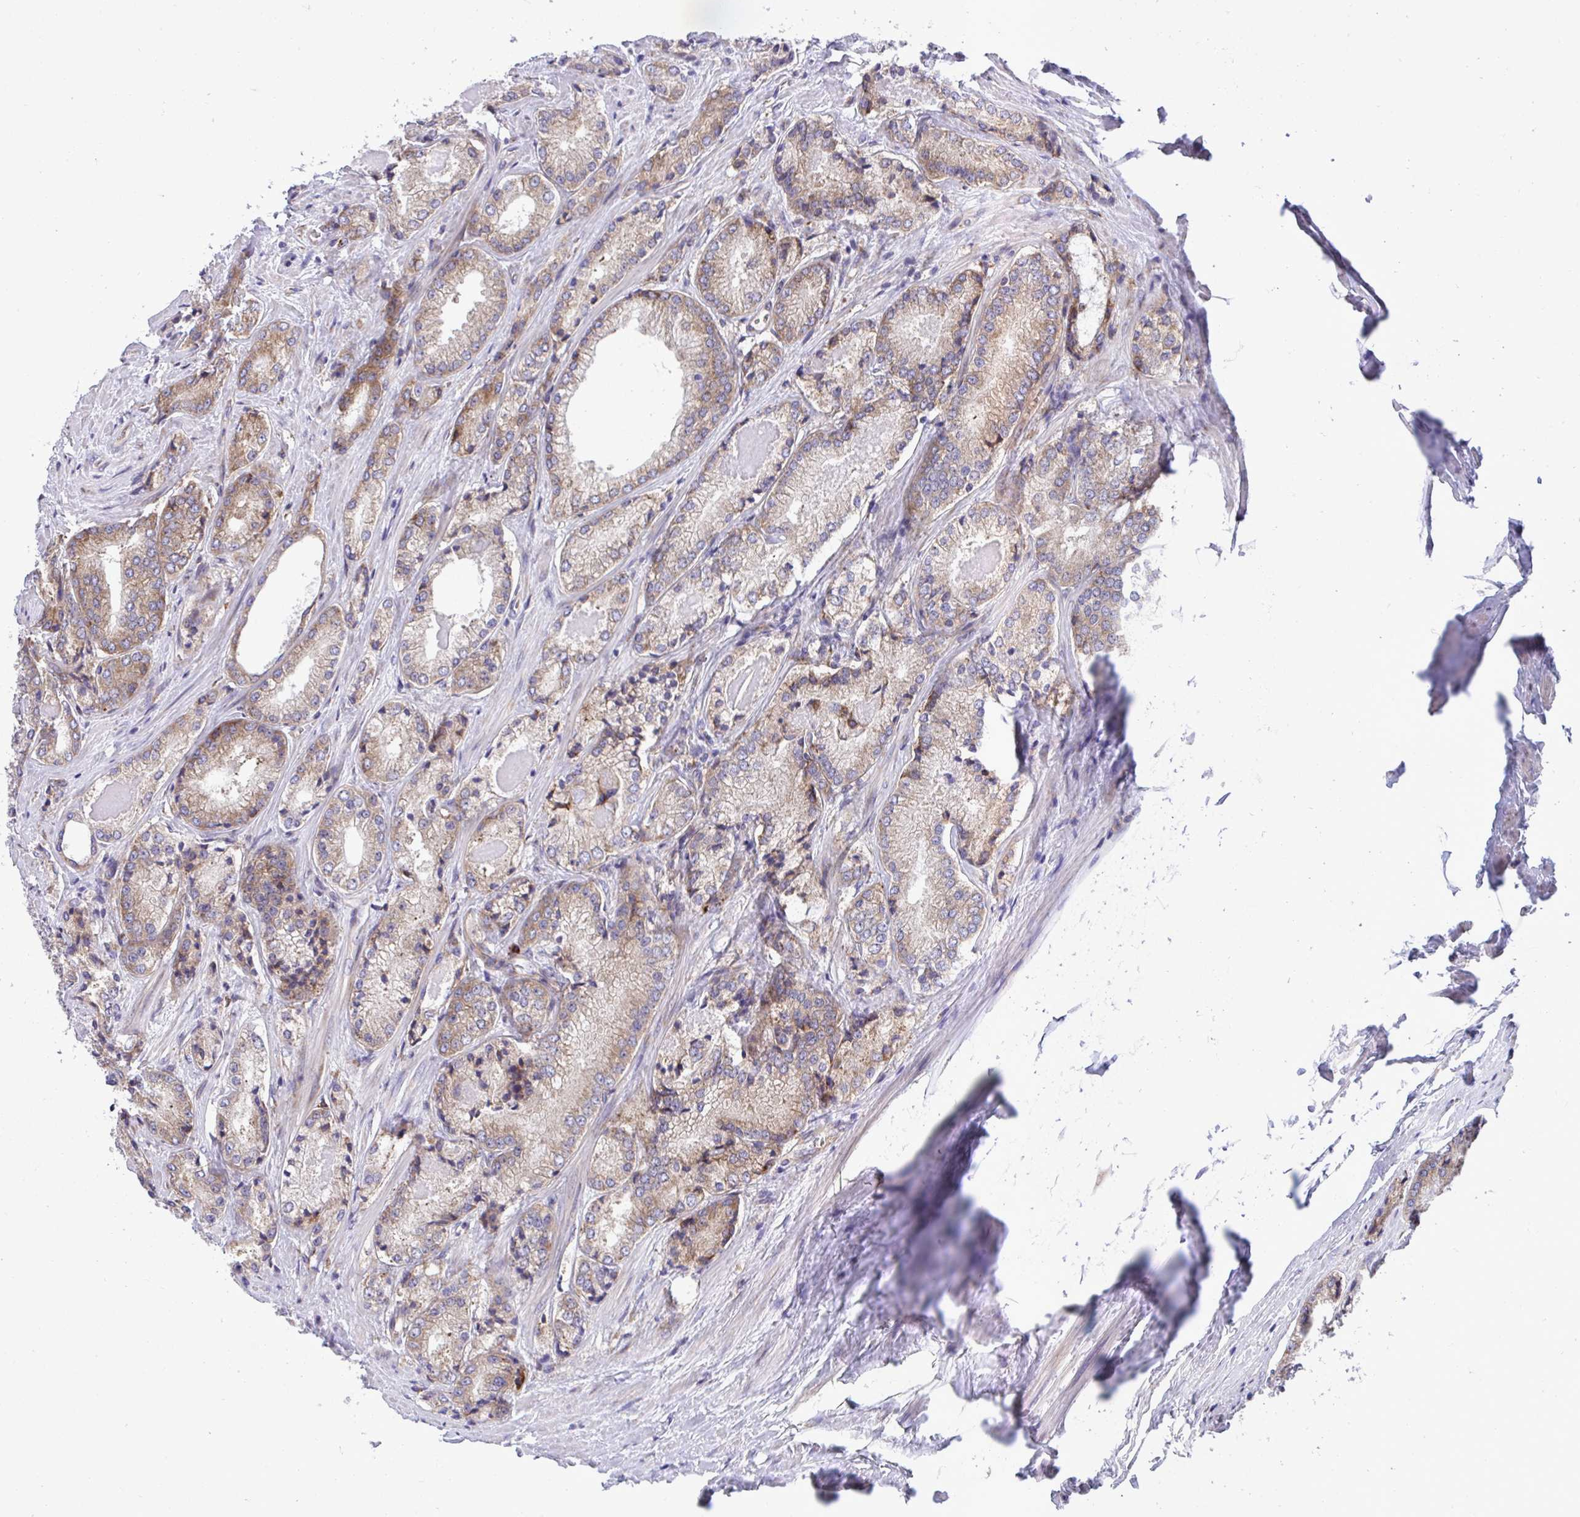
{"staining": {"intensity": "moderate", "quantity": ">75%", "location": "cytoplasmic/membranous"}, "tissue": "prostate cancer", "cell_type": "Tumor cells", "image_type": "cancer", "snomed": [{"axis": "morphology", "description": "Adenocarcinoma, NOS"}, {"axis": "morphology", "description": "Adenocarcinoma, Low grade"}, {"axis": "topography", "description": "Prostate"}], "caption": "Adenocarcinoma (low-grade) (prostate) stained with DAB IHC reveals medium levels of moderate cytoplasmic/membranous staining in approximately >75% of tumor cells.", "gene": "RPS15", "patient": {"sex": "male", "age": 68}}